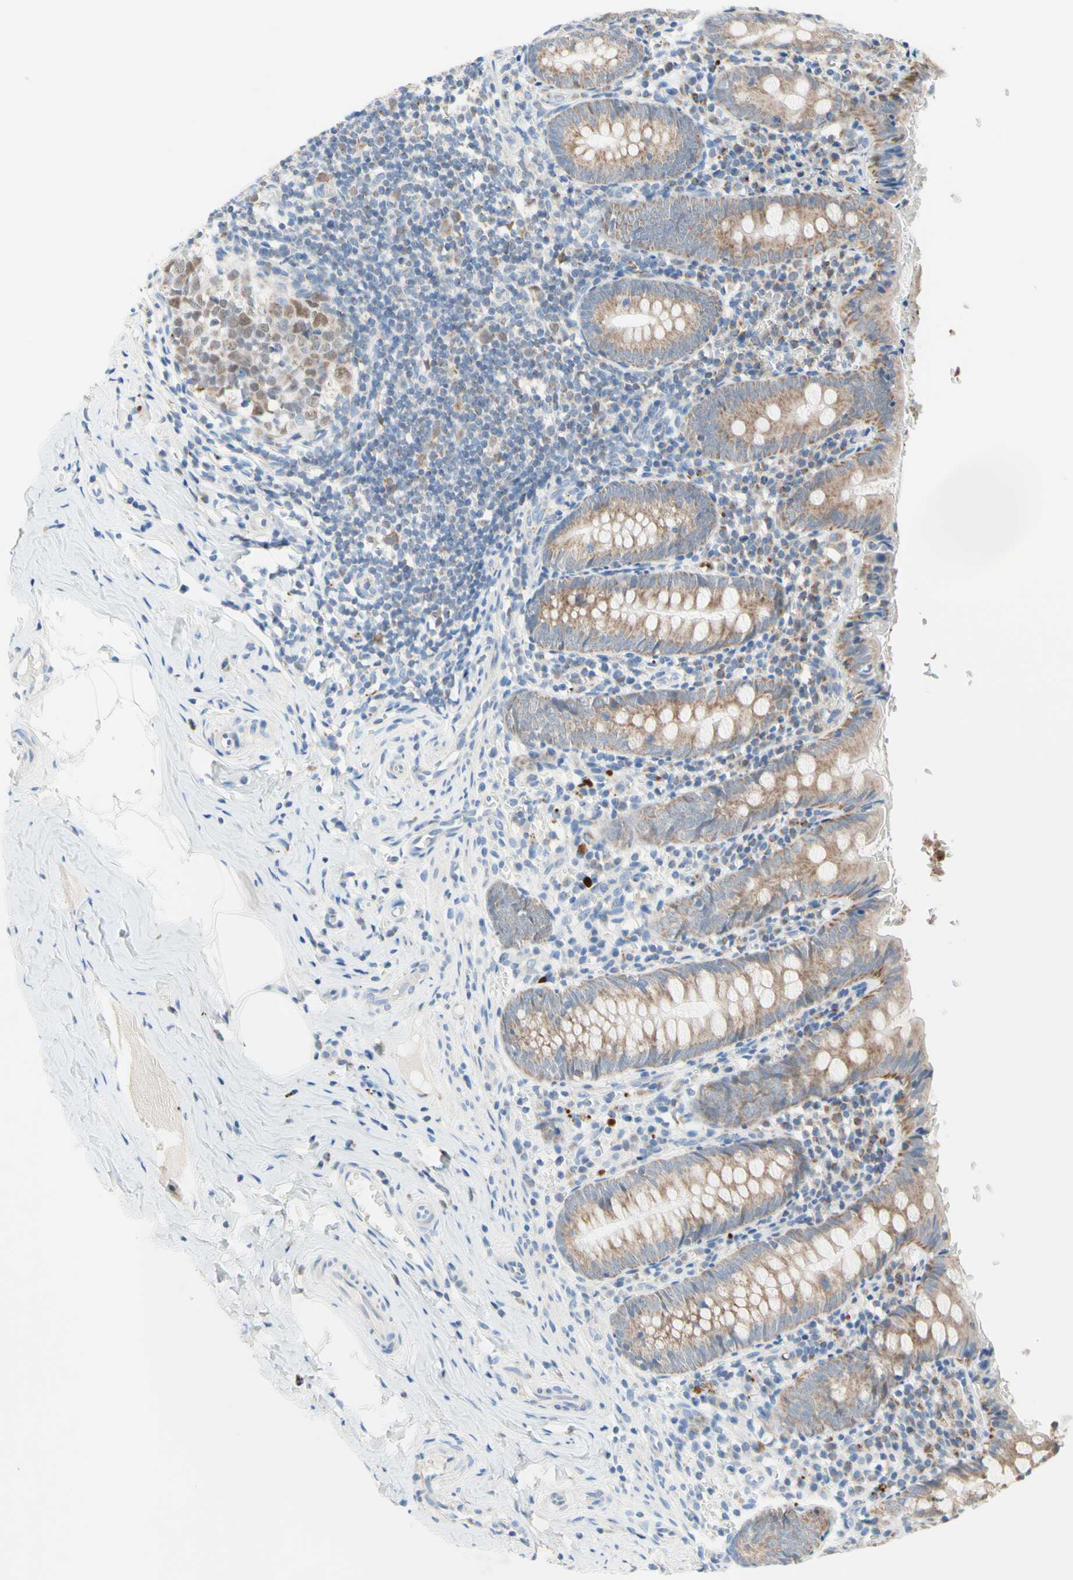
{"staining": {"intensity": "moderate", "quantity": "25%-75%", "location": "cytoplasmic/membranous"}, "tissue": "appendix", "cell_type": "Glandular cells", "image_type": "normal", "snomed": [{"axis": "morphology", "description": "Normal tissue, NOS"}, {"axis": "topography", "description": "Appendix"}], "caption": "DAB immunohistochemical staining of benign human appendix reveals moderate cytoplasmic/membranous protein staining in approximately 25%-75% of glandular cells.", "gene": "MFF", "patient": {"sex": "female", "age": 10}}